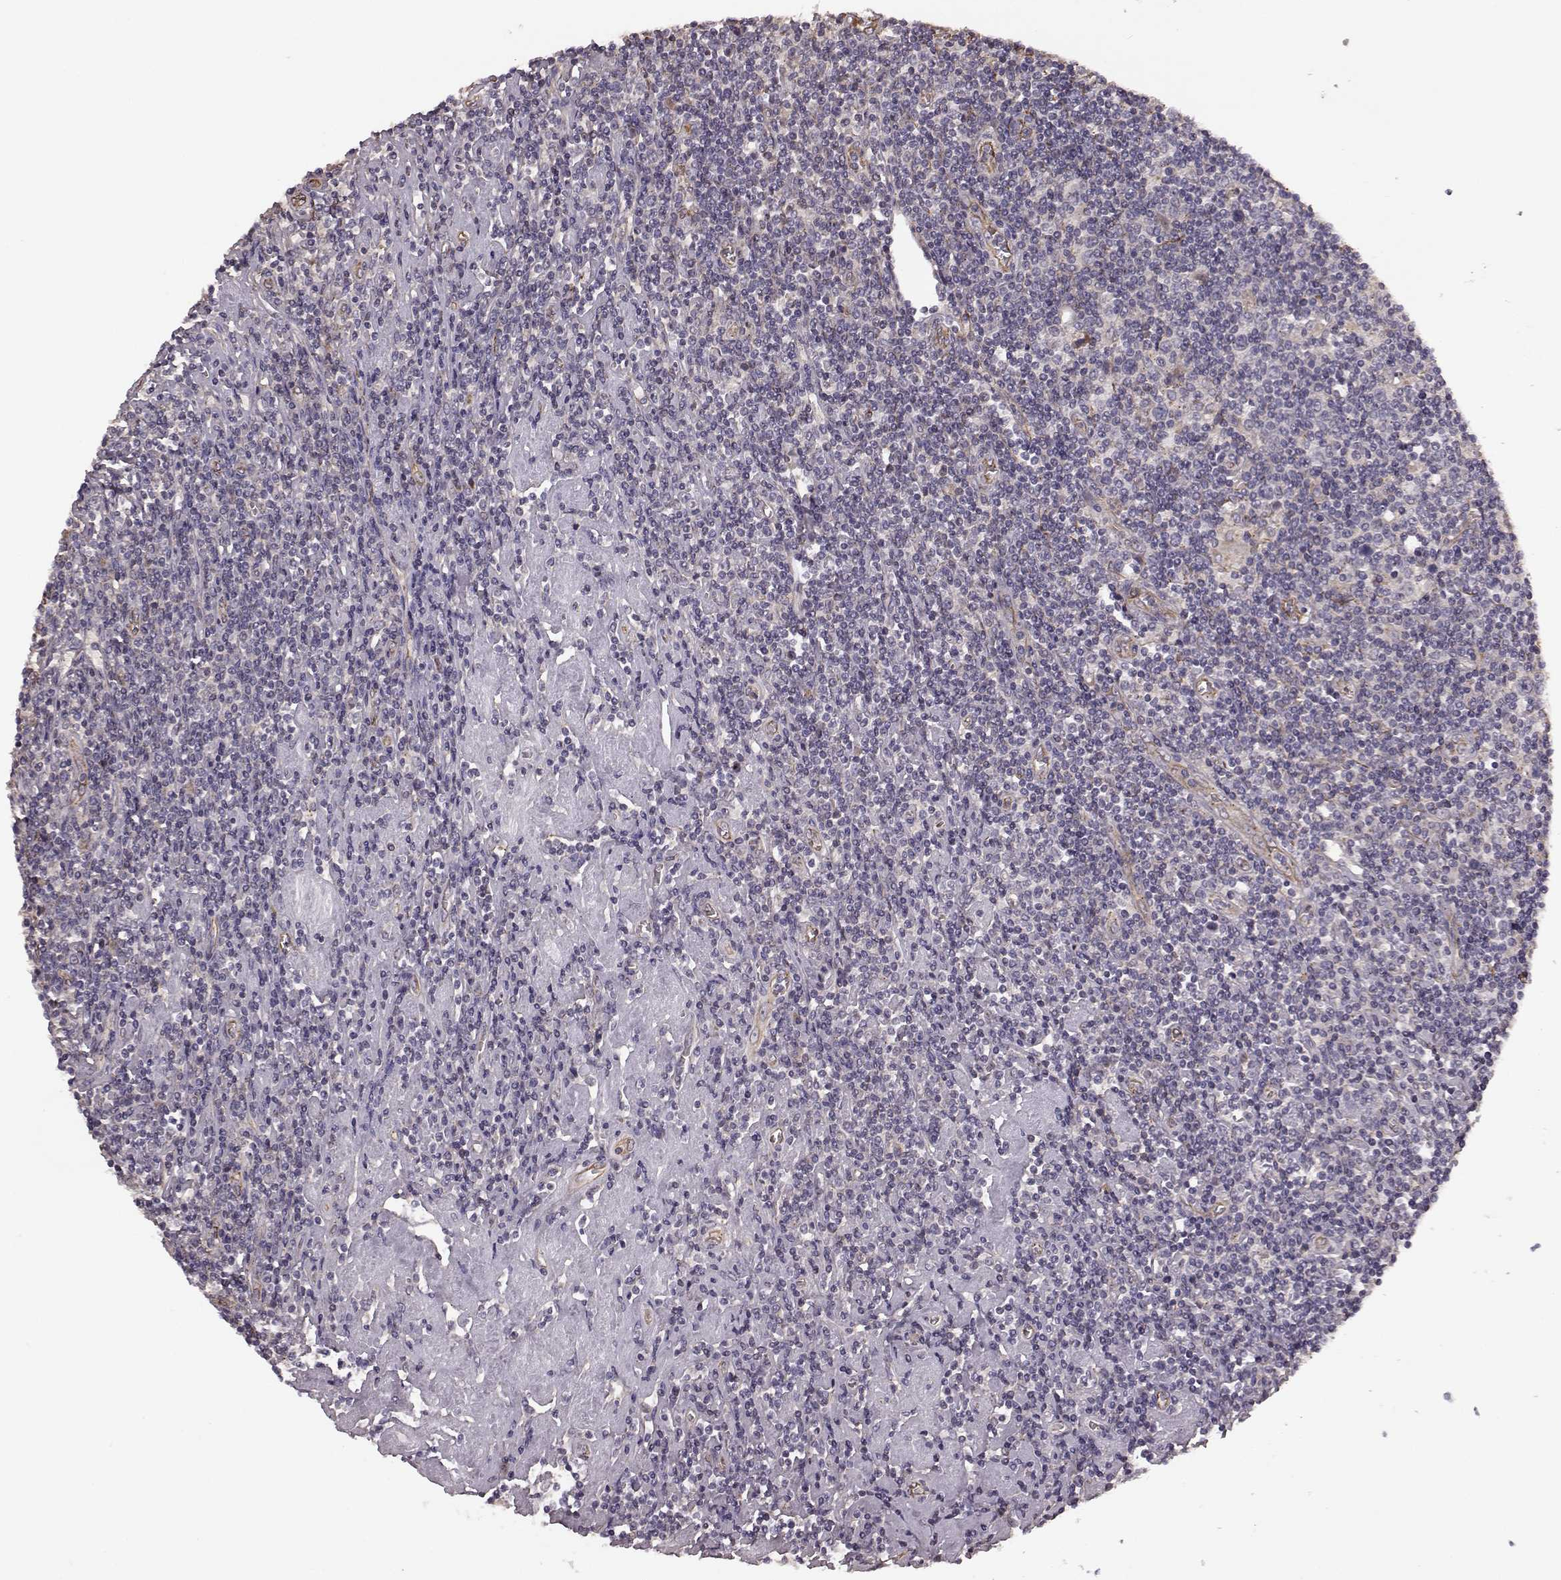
{"staining": {"intensity": "negative", "quantity": "none", "location": "none"}, "tissue": "lymphoma", "cell_type": "Tumor cells", "image_type": "cancer", "snomed": [{"axis": "morphology", "description": "Hodgkin's disease, NOS"}, {"axis": "topography", "description": "Lymph node"}], "caption": "Tumor cells are negative for brown protein staining in lymphoma.", "gene": "NTF3", "patient": {"sex": "male", "age": 40}}